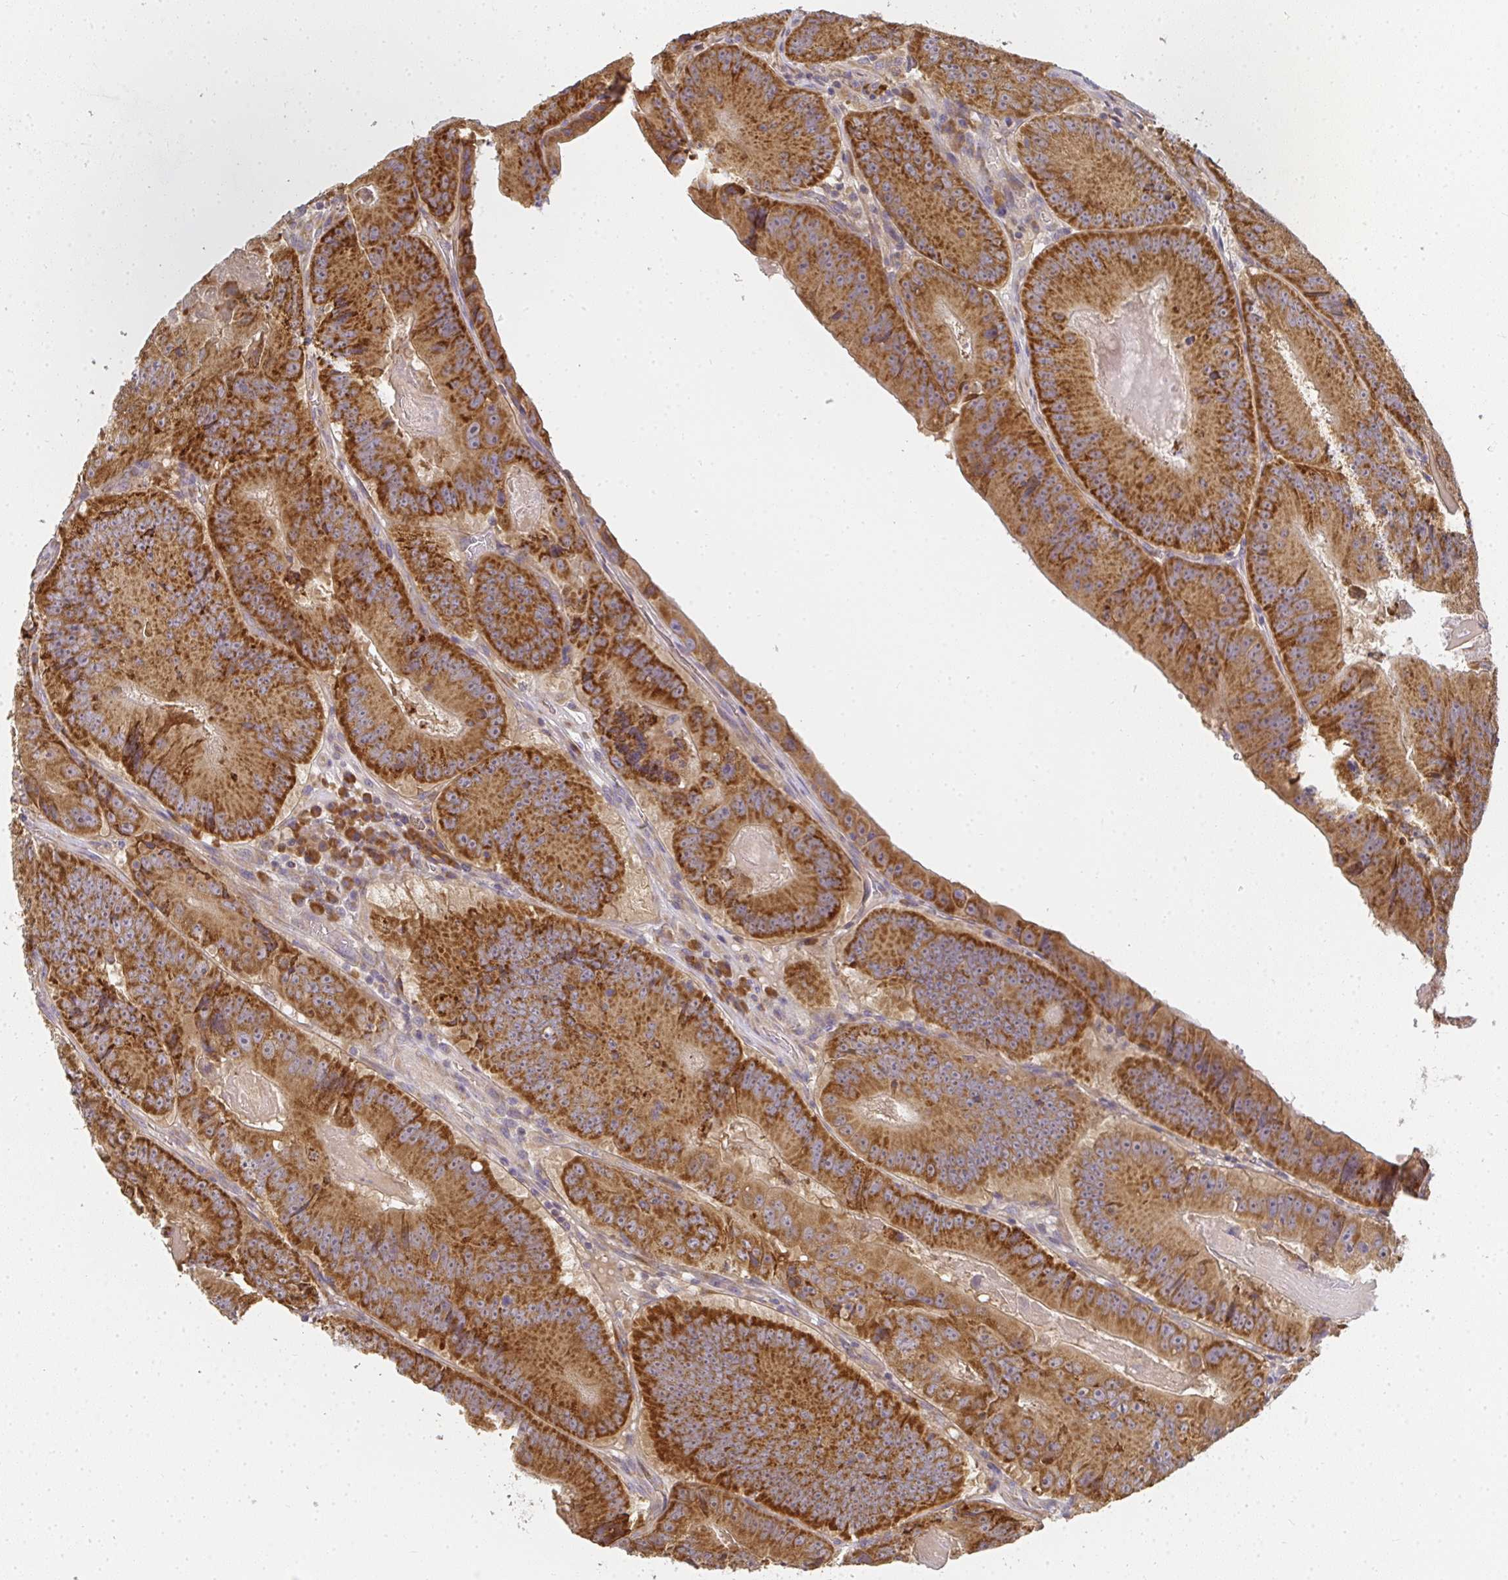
{"staining": {"intensity": "strong", "quantity": ">75%", "location": "cytoplasmic/membranous"}, "tissue": "colorectal cancer", "cell_type": "Tumor cells", "image_type": "cancer", "snomed": [{"axis": "morphology", "description": "Adenocarcinoma, NOS"}, {"axis": "topography", "description": "Colon"}], "caption": "This photomicrograph shows adenocarcinoma (colorectal) stained with immunohistochemistry (IHC) to label a protein in brown. The cytoplasmic/membranous of tumor cells show strong positivity for the protein. Nuclei are counter-stained blue.", "gene": "SLC35B3", "patient": {"sex": "female", "age": 86}}